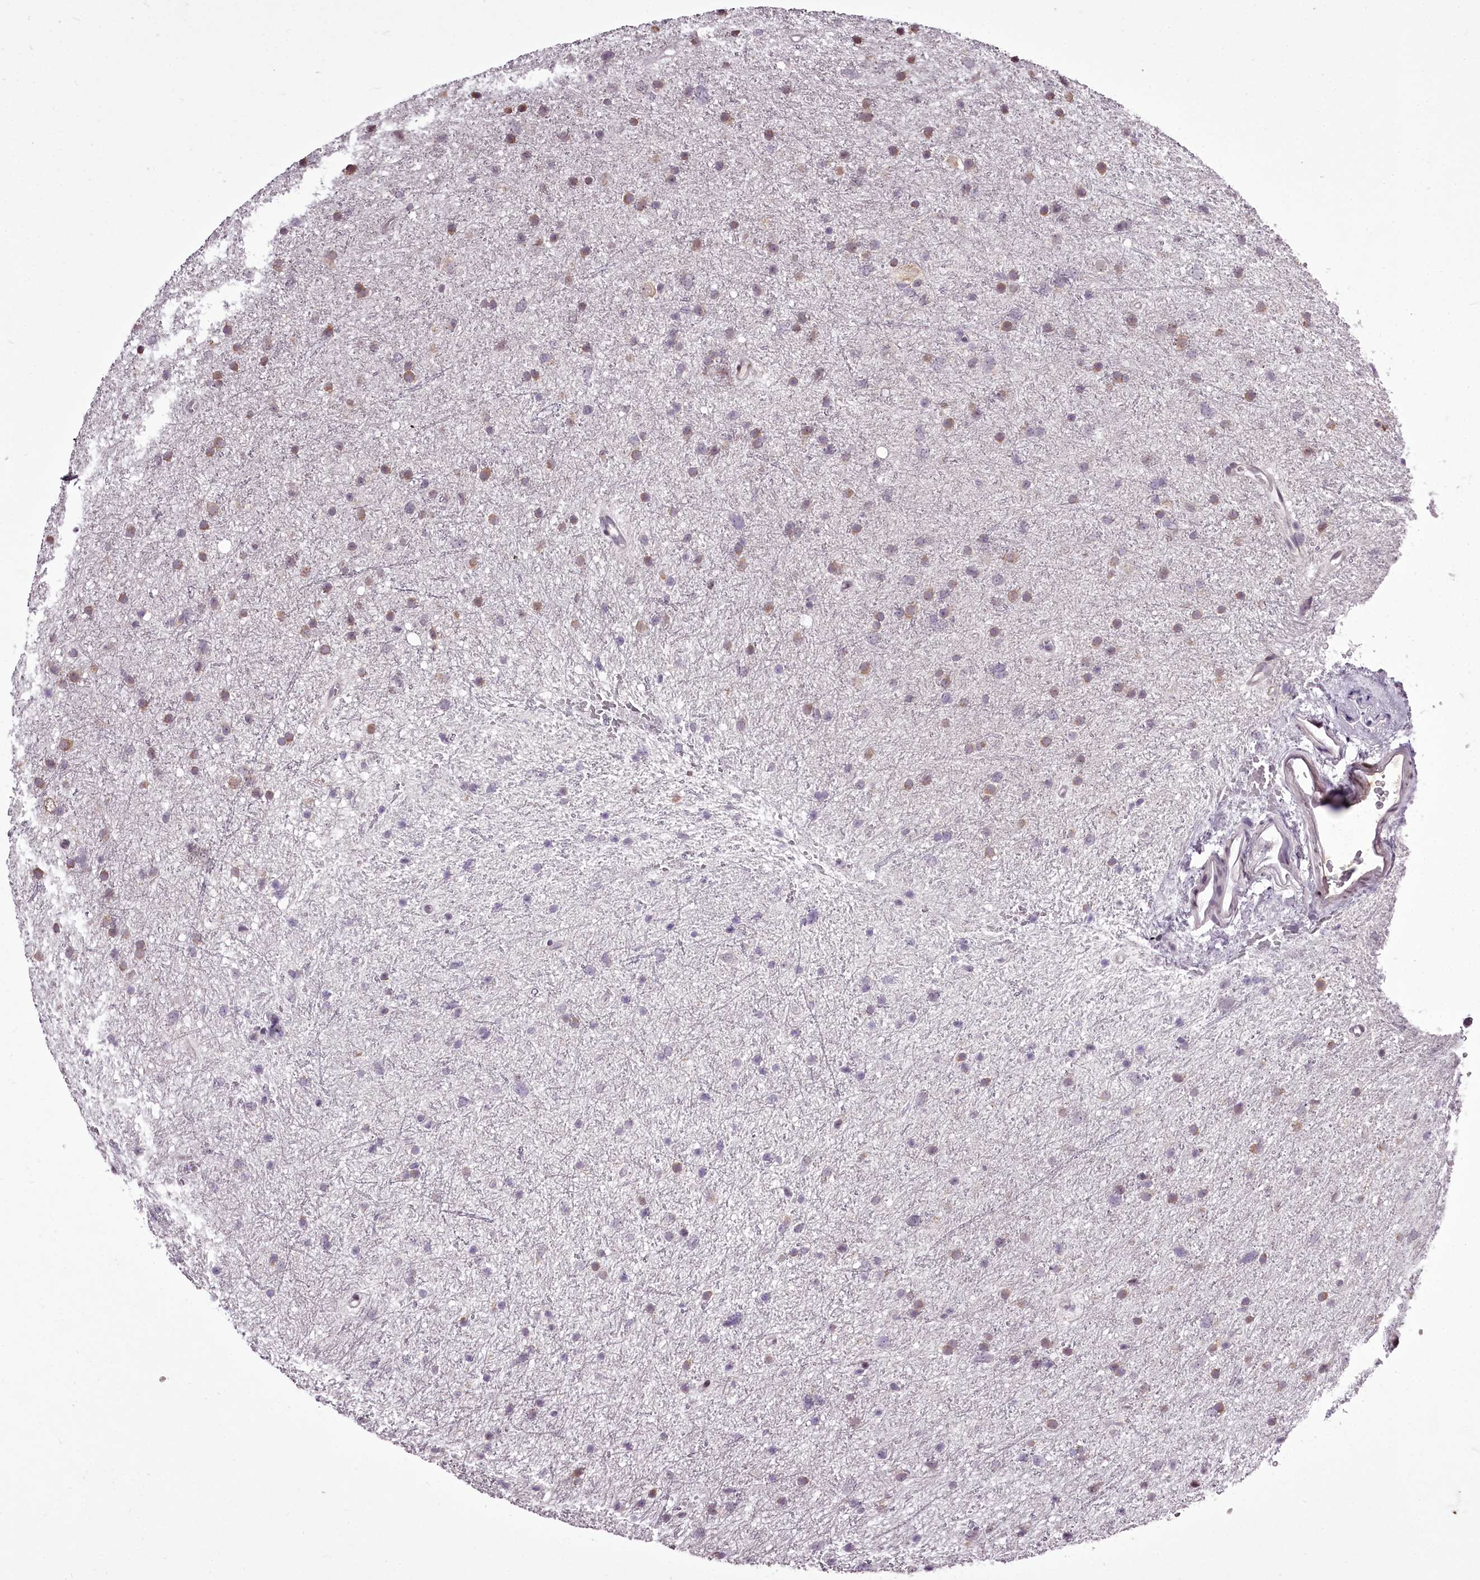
{"staining": {"intensity": "moderate", "quantity": "<25%", "location": "nuclear"}, "tissue": "glioma", "cell_type": "Tumor cells", "image_type": "cancer", "snomed": [{"axis": "morphology", "description": "Glioma, malignant, Low grade"}, {"axis": "topography", "description": "Cerebral cortex"}], "caption": "Low-grade glioma (malignant) stained for a protein (brown) reveals moderate nuclear positive staining in about <25% of tumor cells.", "gene": "C1orf56", "patient": {"sex": "female", "age": 39}}